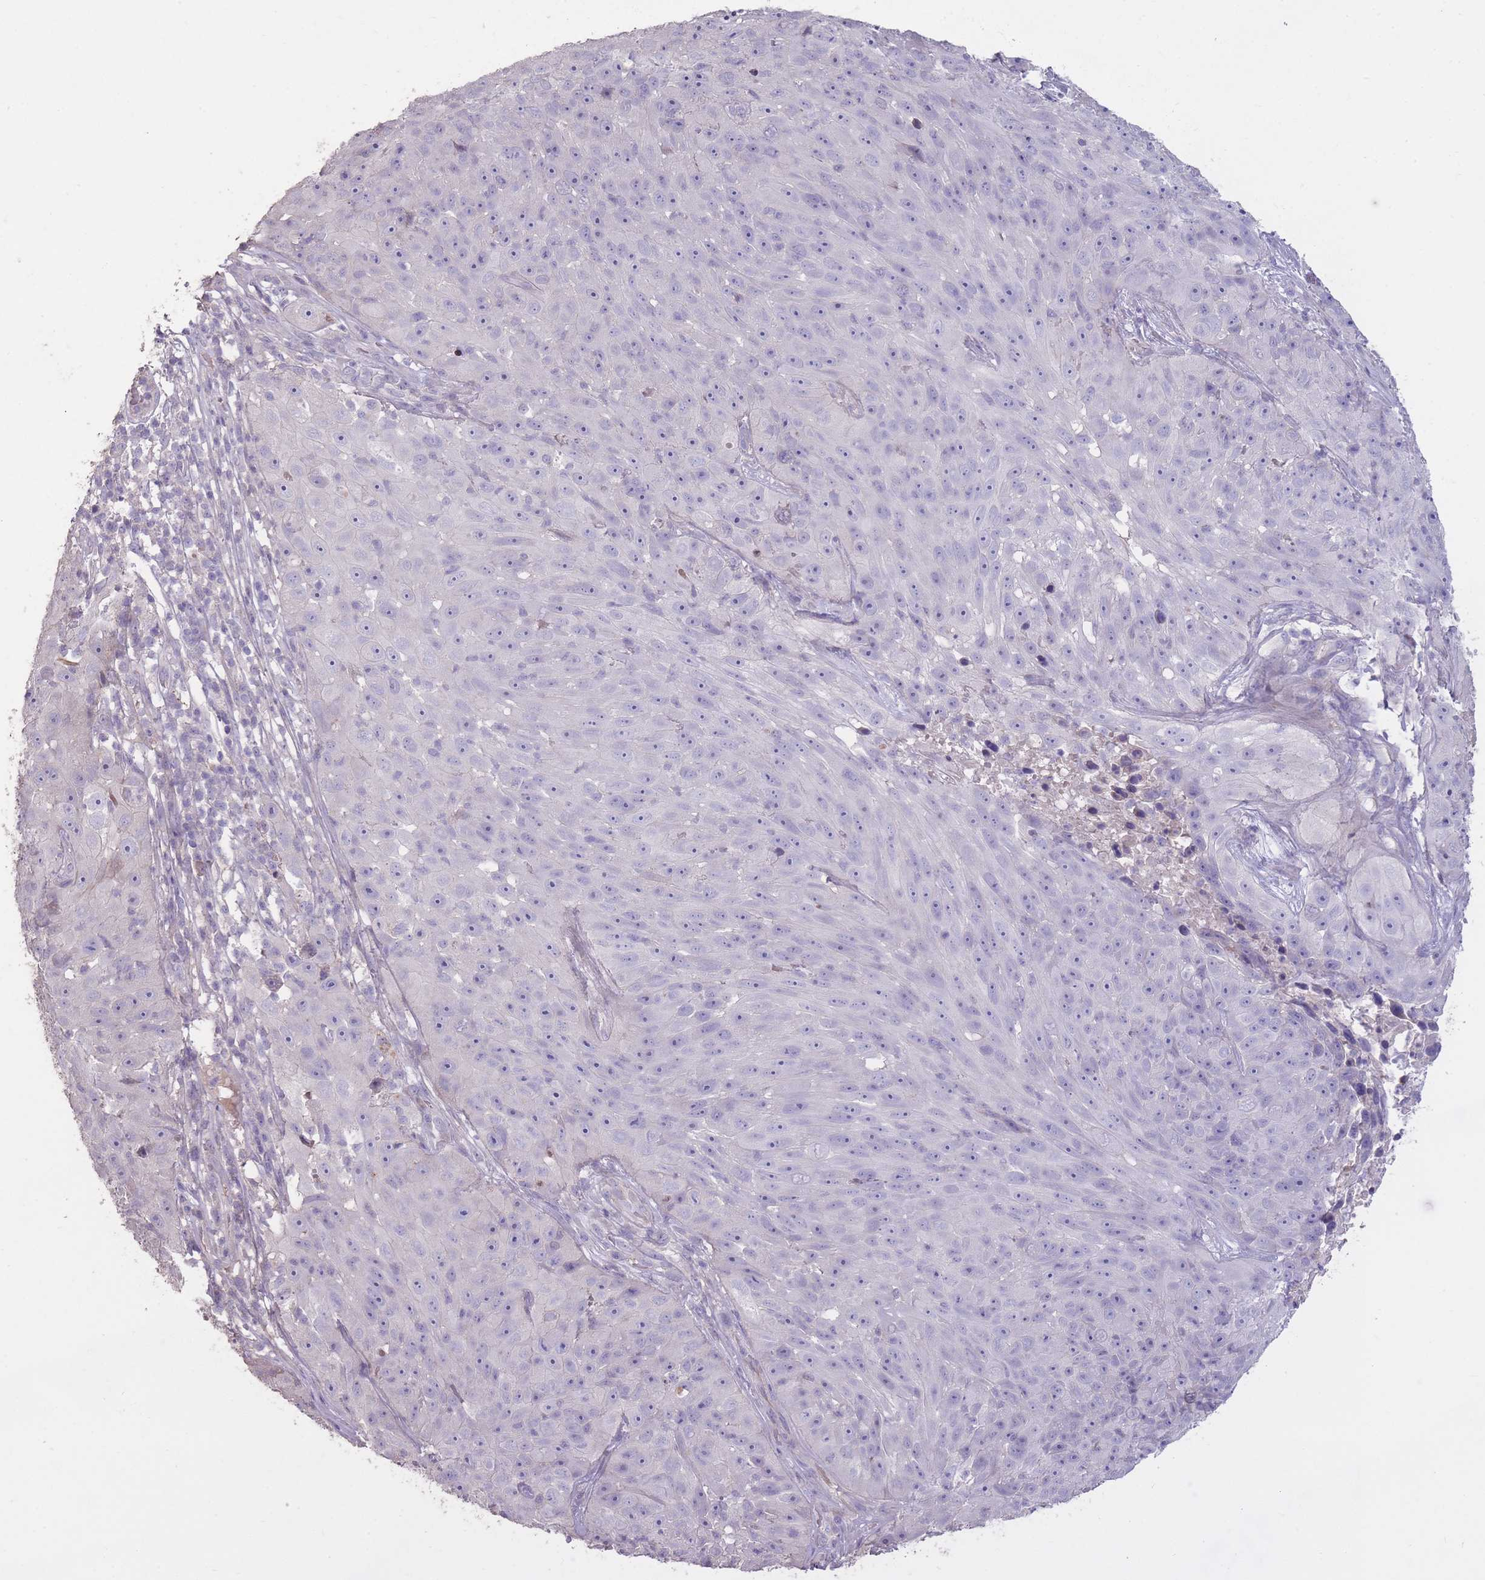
{"staining": {"intensity": "negative", "quantity": "none", "location": "none"}, "tissue": "skin cancer", "cell_type": "Tumor cells", "image_type": "cancer", "snomed": [{"axis": "morphology", "description": "Squamous cell carcinoma, NOS"}, {"axis": "topography", "description": "Skin"}], "caption": "IHC image of neoplastic tissue: human skin squamous cell carcinoma stained with DAB (3,3'-diaminobenzidine) displays no significant protein positivity in tumor cells.", "gene": "RSPH10B", "patient": {"sex": "female", "age": 87}}